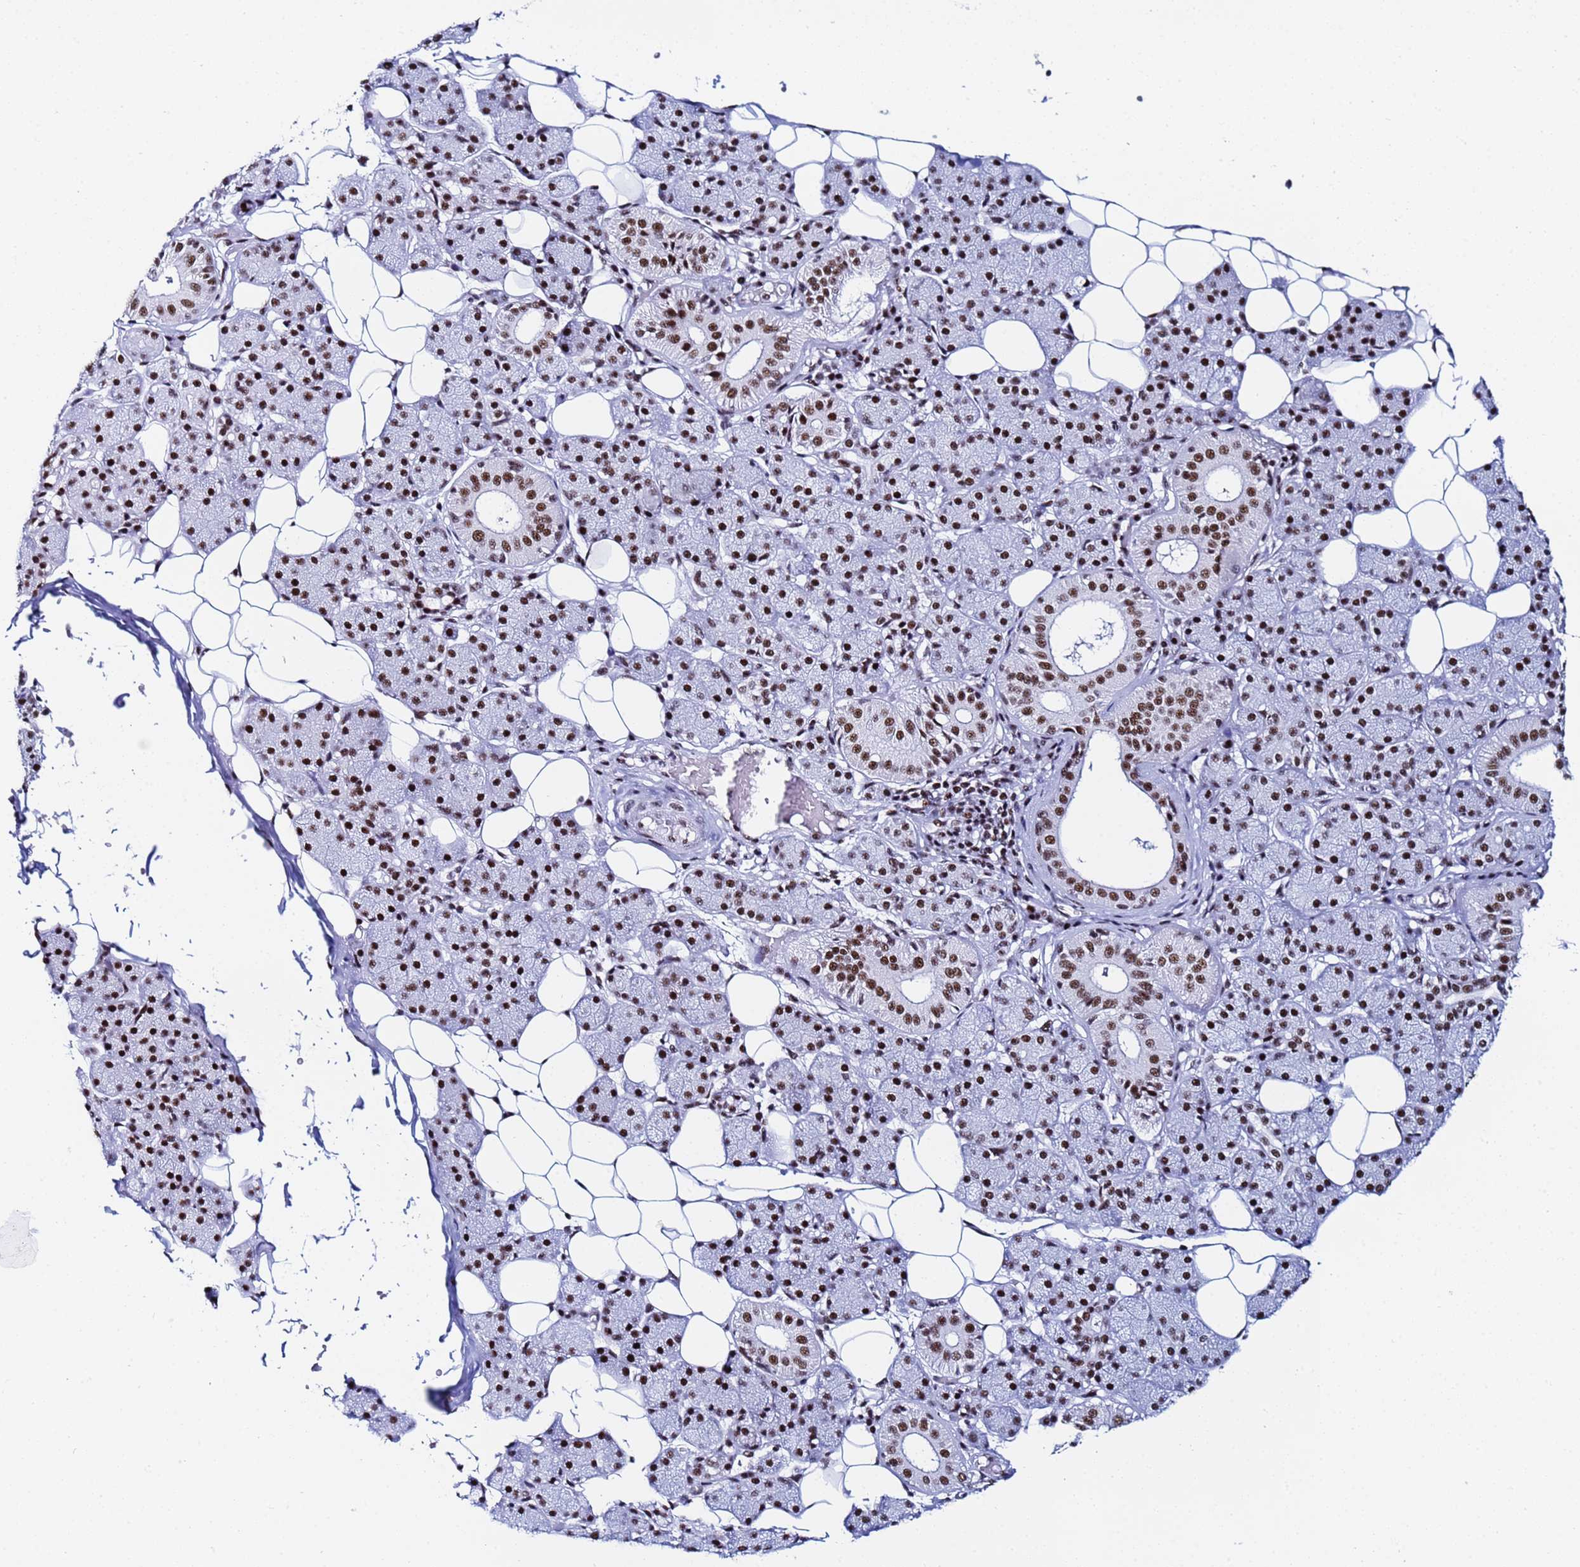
{"staining": {"intensity": "strong", "quantity": ">75%", "location": "nuclear"}, "tissue": "salivary gland", "cell_type": "Glandular cells", "image_type": "normal", "snomed": [{"axis": "morphology", "description": "Normal tissue, NOS"}, {"axis": "topography", "description": "Salivary gland"}], "caption": "Approximately >75% of glandular cells in benign salivary gland display strong nuclear protein expression as visualized by brown immunohistochemical staining.", "gene": "SNRPA1", "patient": {"sex": "female", "age": 33}}